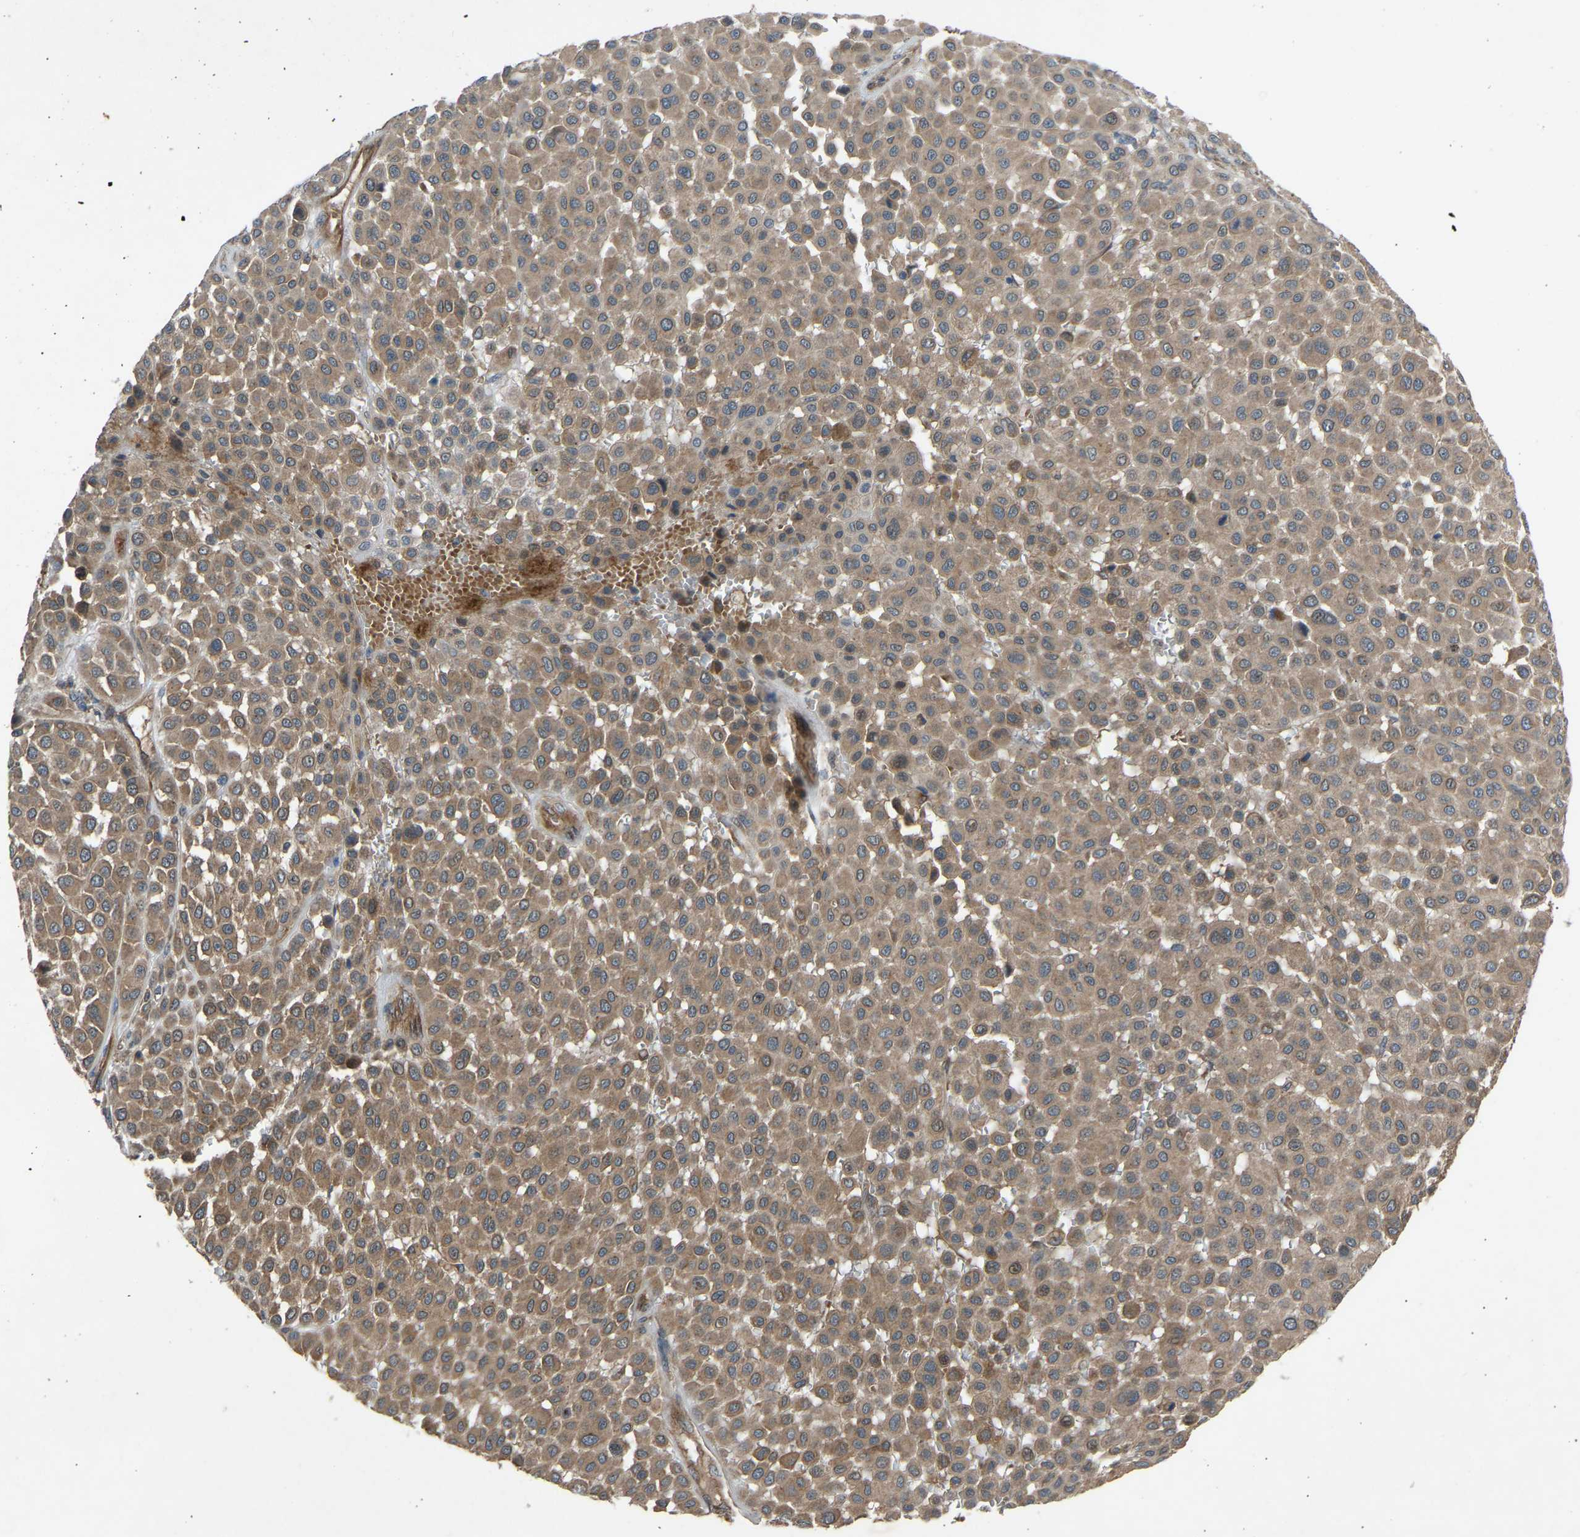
{"staining": {"intensity": "moderate", "quantity": ">75%", "location": "cytoplasmic/membranous"}, "tissue": "melanoma", "cell_type": "Tumor cells", "image_type": "cancer", "snomed": [{"axis": "morphology", "description": "Malignant melanoma, Metastatic site"}, {"axis": "topography", "description": "Soft tissue"}], "caption": "A histopathology image of human malignant melanoma (metastatic site) stained for a protein demonstrates moderate cytoplasmic/membranous brown staining in tumor cells.", "gene": "GAS2L1", "patient": {"sex": "male", "age": 41}}